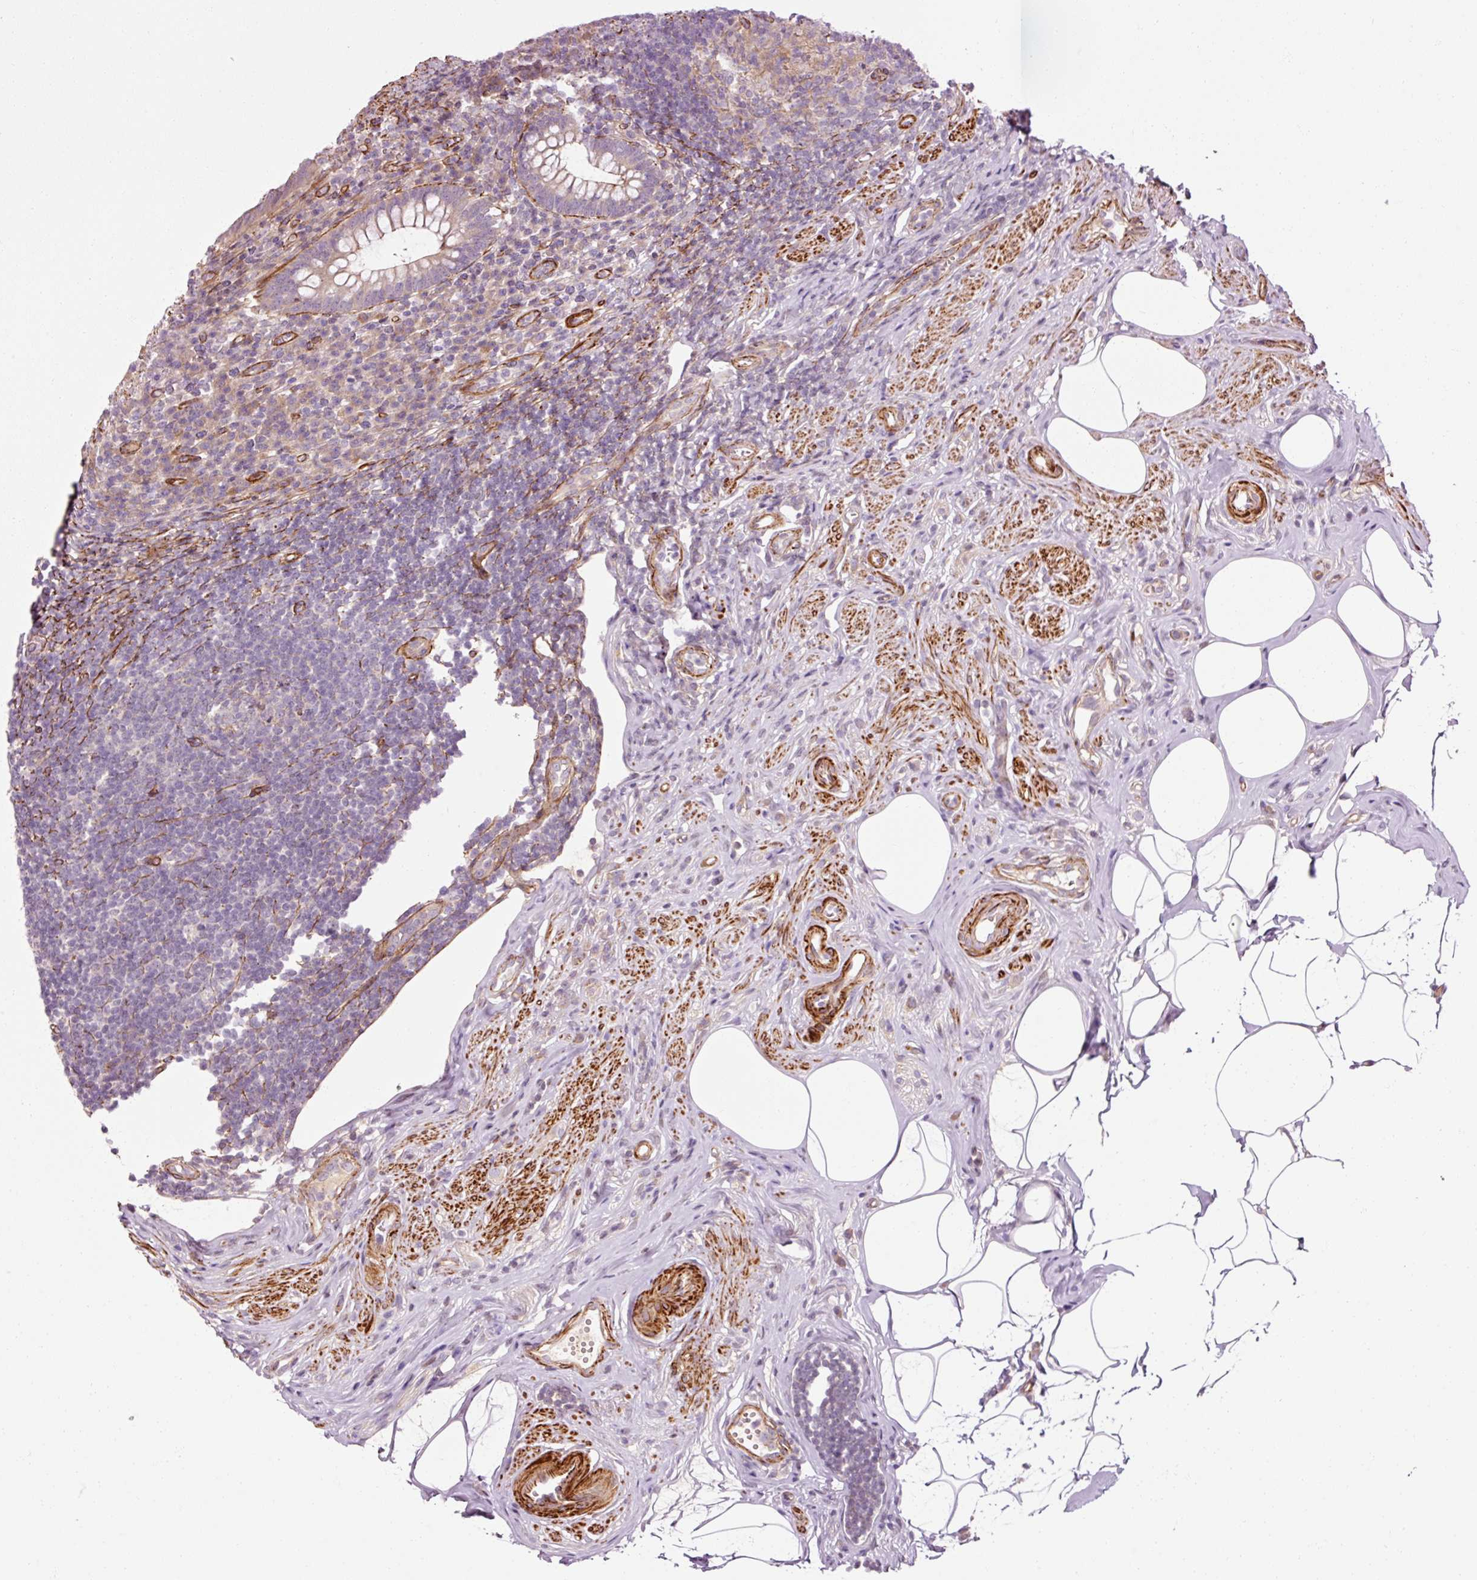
{"staining": {"intensity": "moderate", "quantity": "<25%", "location": "cytoplasmic/membranous"}, "tissue": "appendix", "cell_type": "Glandular cells", "image_type": "normal", "snomed": [{"axis": "morphology", "description": "Normal tissue, NOS"}, {"axis": "topography", "description": "Appendix"}], "caption": "Protein staining reveals moderate cytoplasmic/membranous staining in about <25% of glandular cells in unremarkable appendix.", "gene": "ANKRD20A1", "patient": {"sex": "female", "age": 56}}